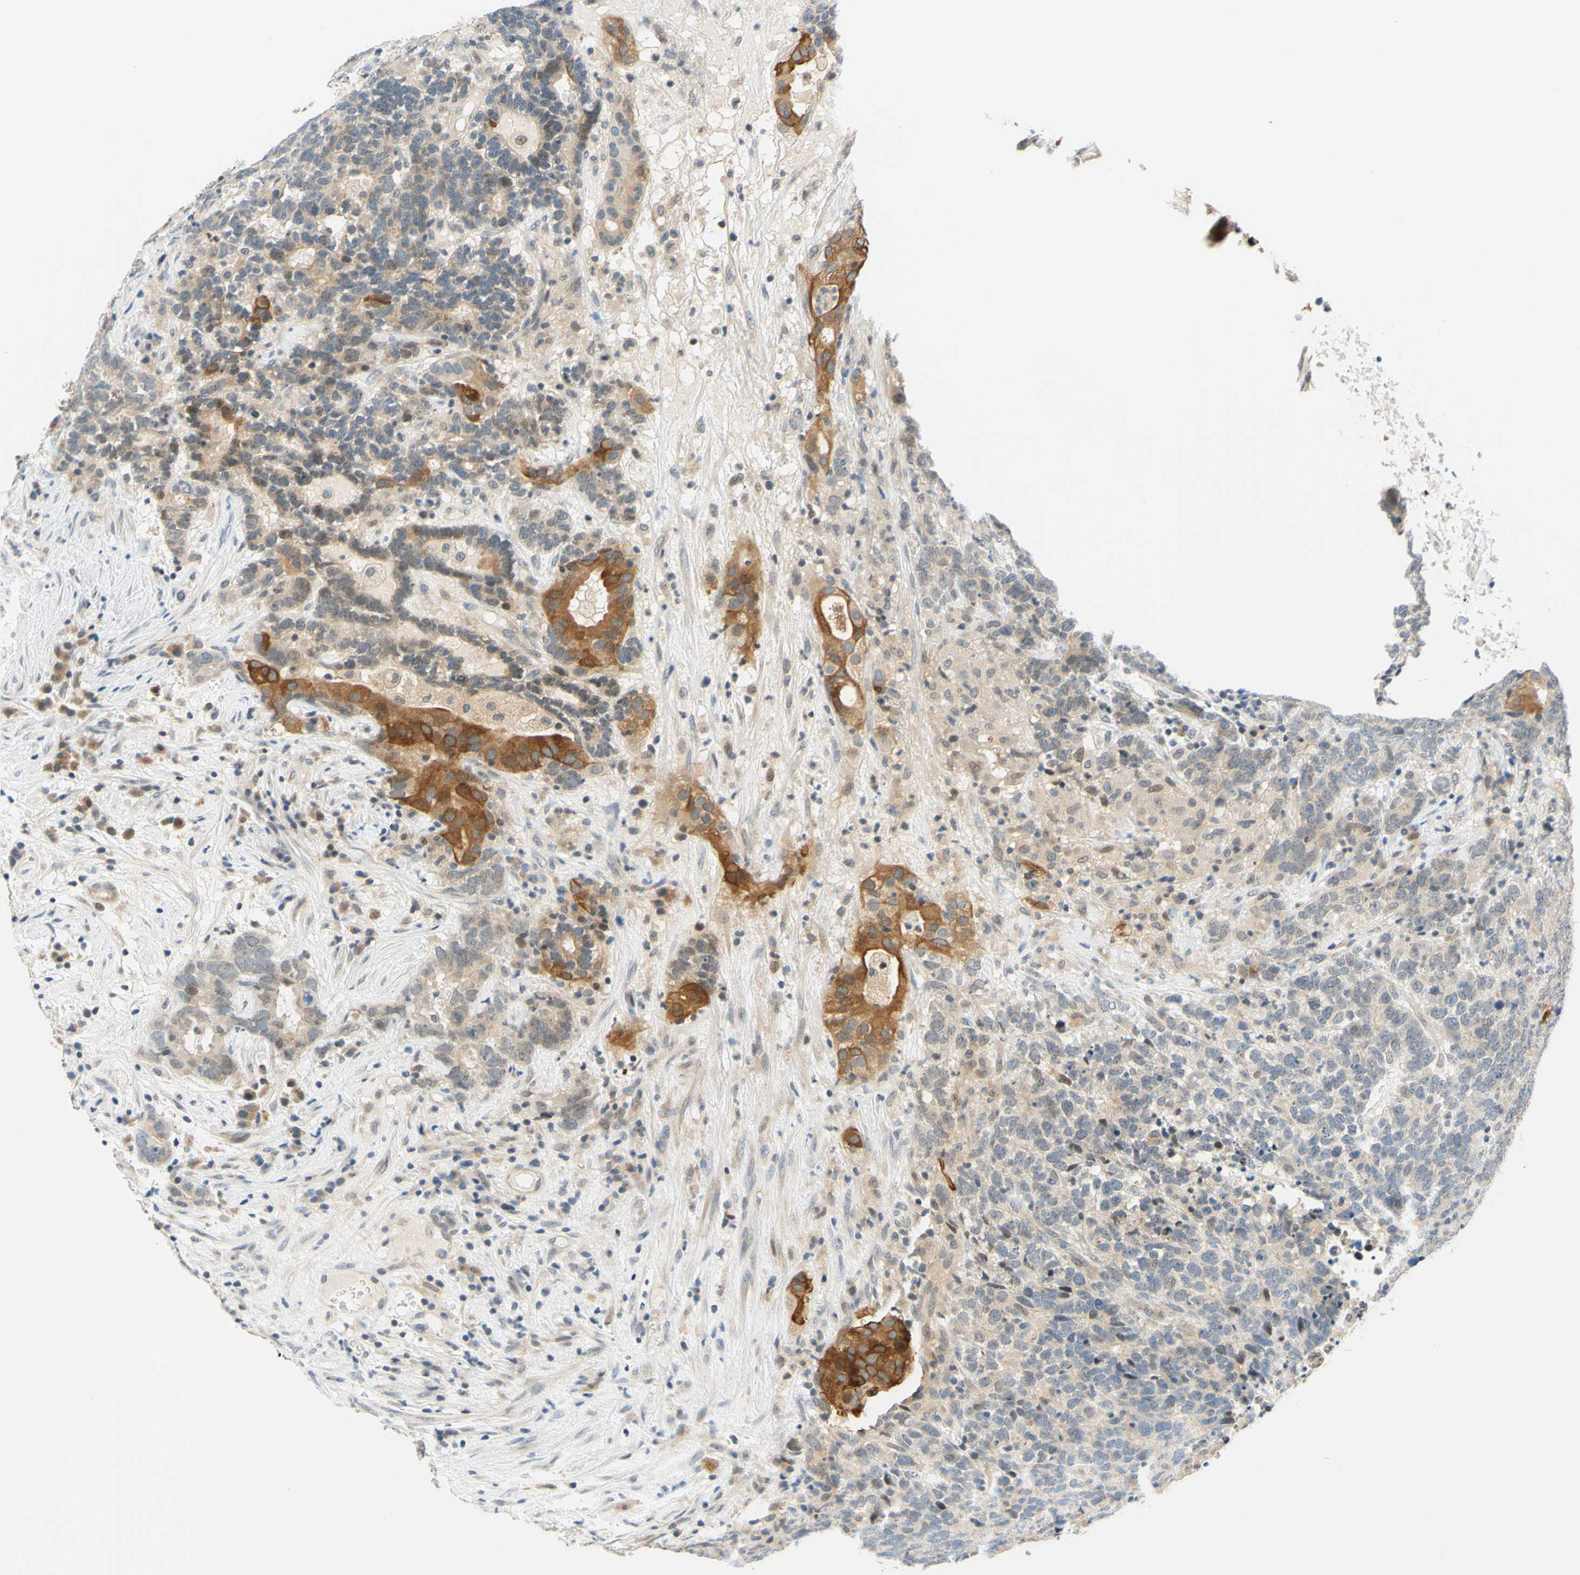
{"staining": {"intensity": "moderate", "quantity": "<25%", "location": "cytoplasmic/membranous"}, "tissue": "testis cancer", "cell_type": "Tumor cells", "image_type": "cancer", "snomed": [{"axis": "morphology", "description": "Carcinoma, Embryonal, NOS"}, {"axis": "topography", "description": "Testis"}], "caption": "Protein expression analysis of testis cancer displays moderate cytoplasmic/membranous staining in approximately <25% of tumor cells.", "gene": "C2CD2L", "patient": {"sex": "male", "age": 26}}